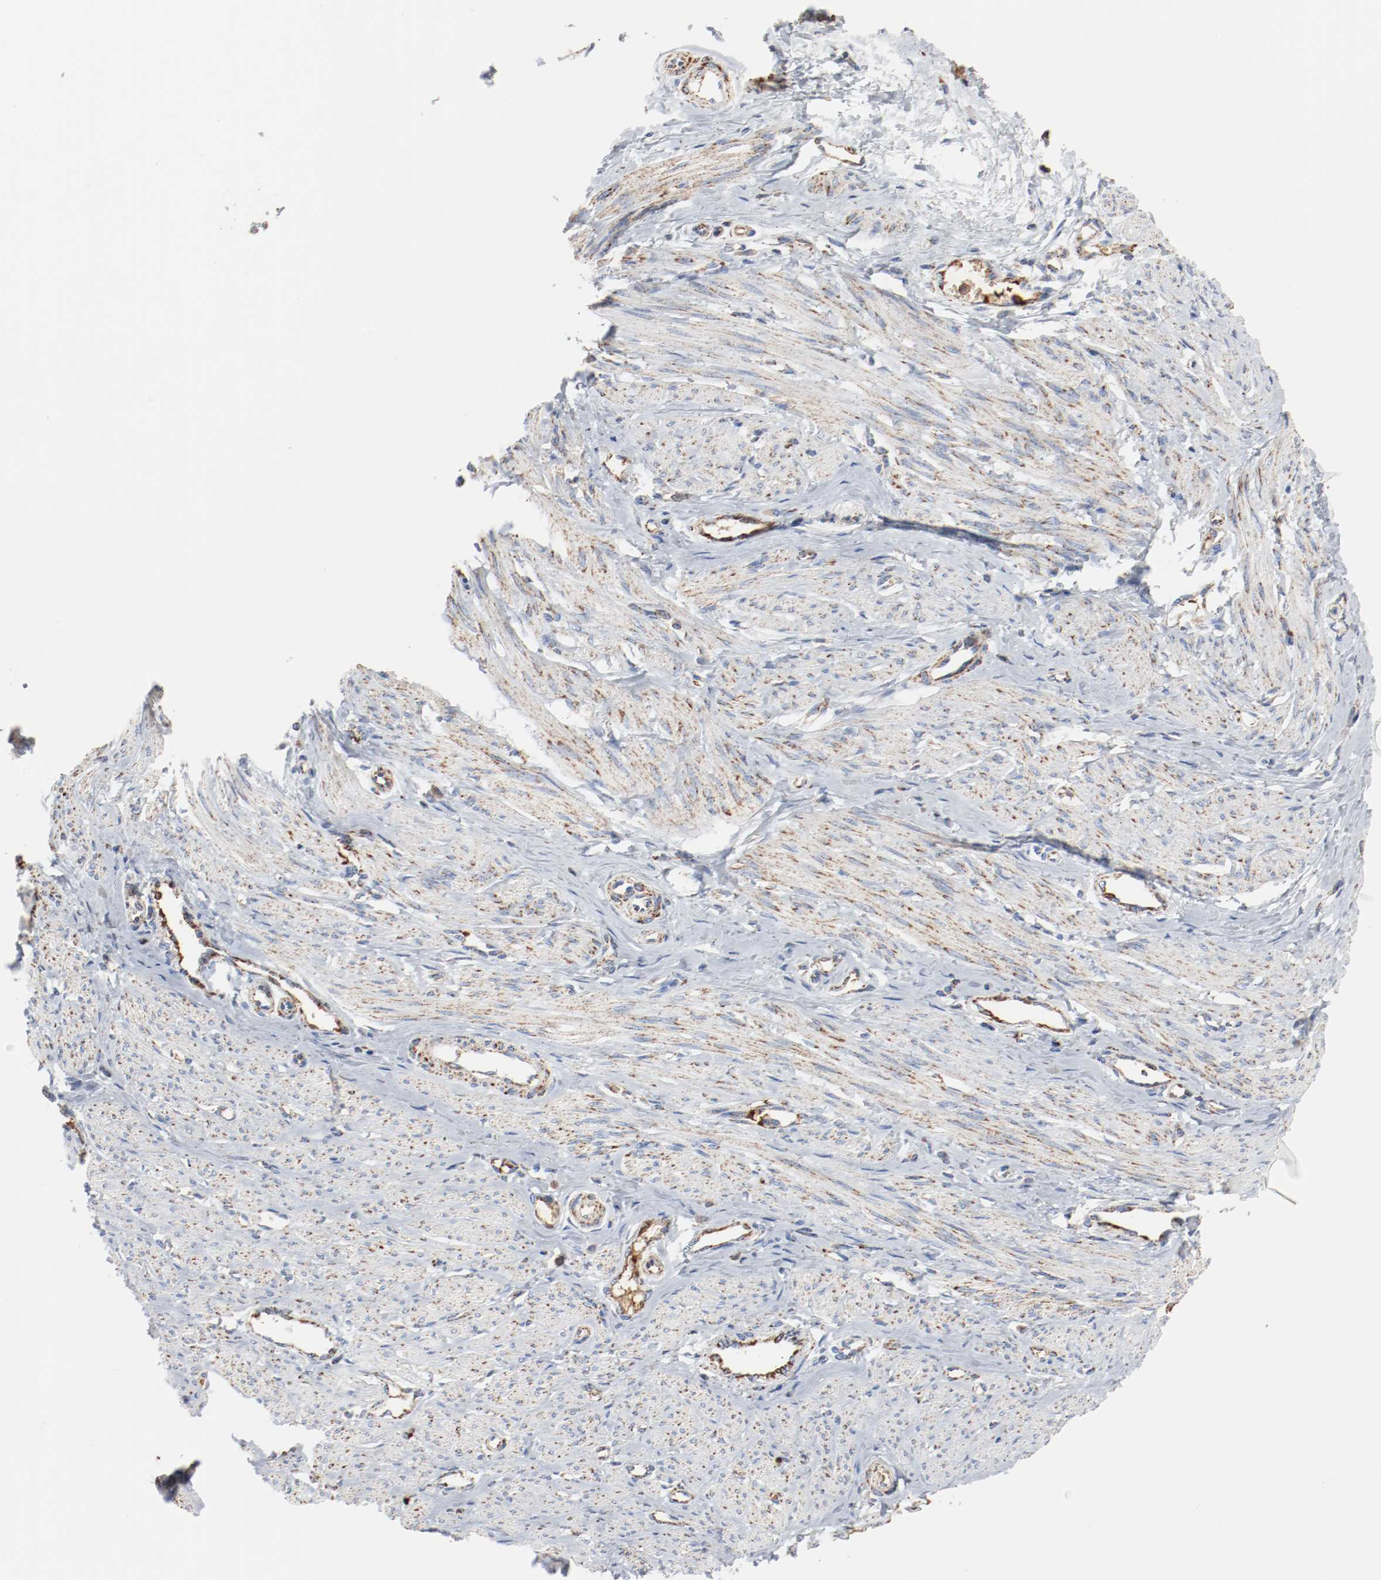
{"staining": {"intensity": "moderate", "quantity": ">75%", "location": "cytoplasmic/membranous"}, "tissue": "smooth muscle", "cell_type": "Smooth muscle cells", "image_type": "normal", "snomed": [{"axis": "morphology", "description": "Normal tissue, NOS"}, {"axis": "topography", "description": "Smooth muscle"}, {"axis": "topography", "description": "Uterus"}], "caption": "The histopathology image exhibits staining of benign smooth muscle, revealing moderate cytoplasmic/membranous protein positivity (brown color) within smooth muscle cells. Immunohistochemistry (ihc) stains the protein in brown and the nuclei are stained blue.", "gene": "NDUFB8", "patient": {"sex": "female", "age": 39}}